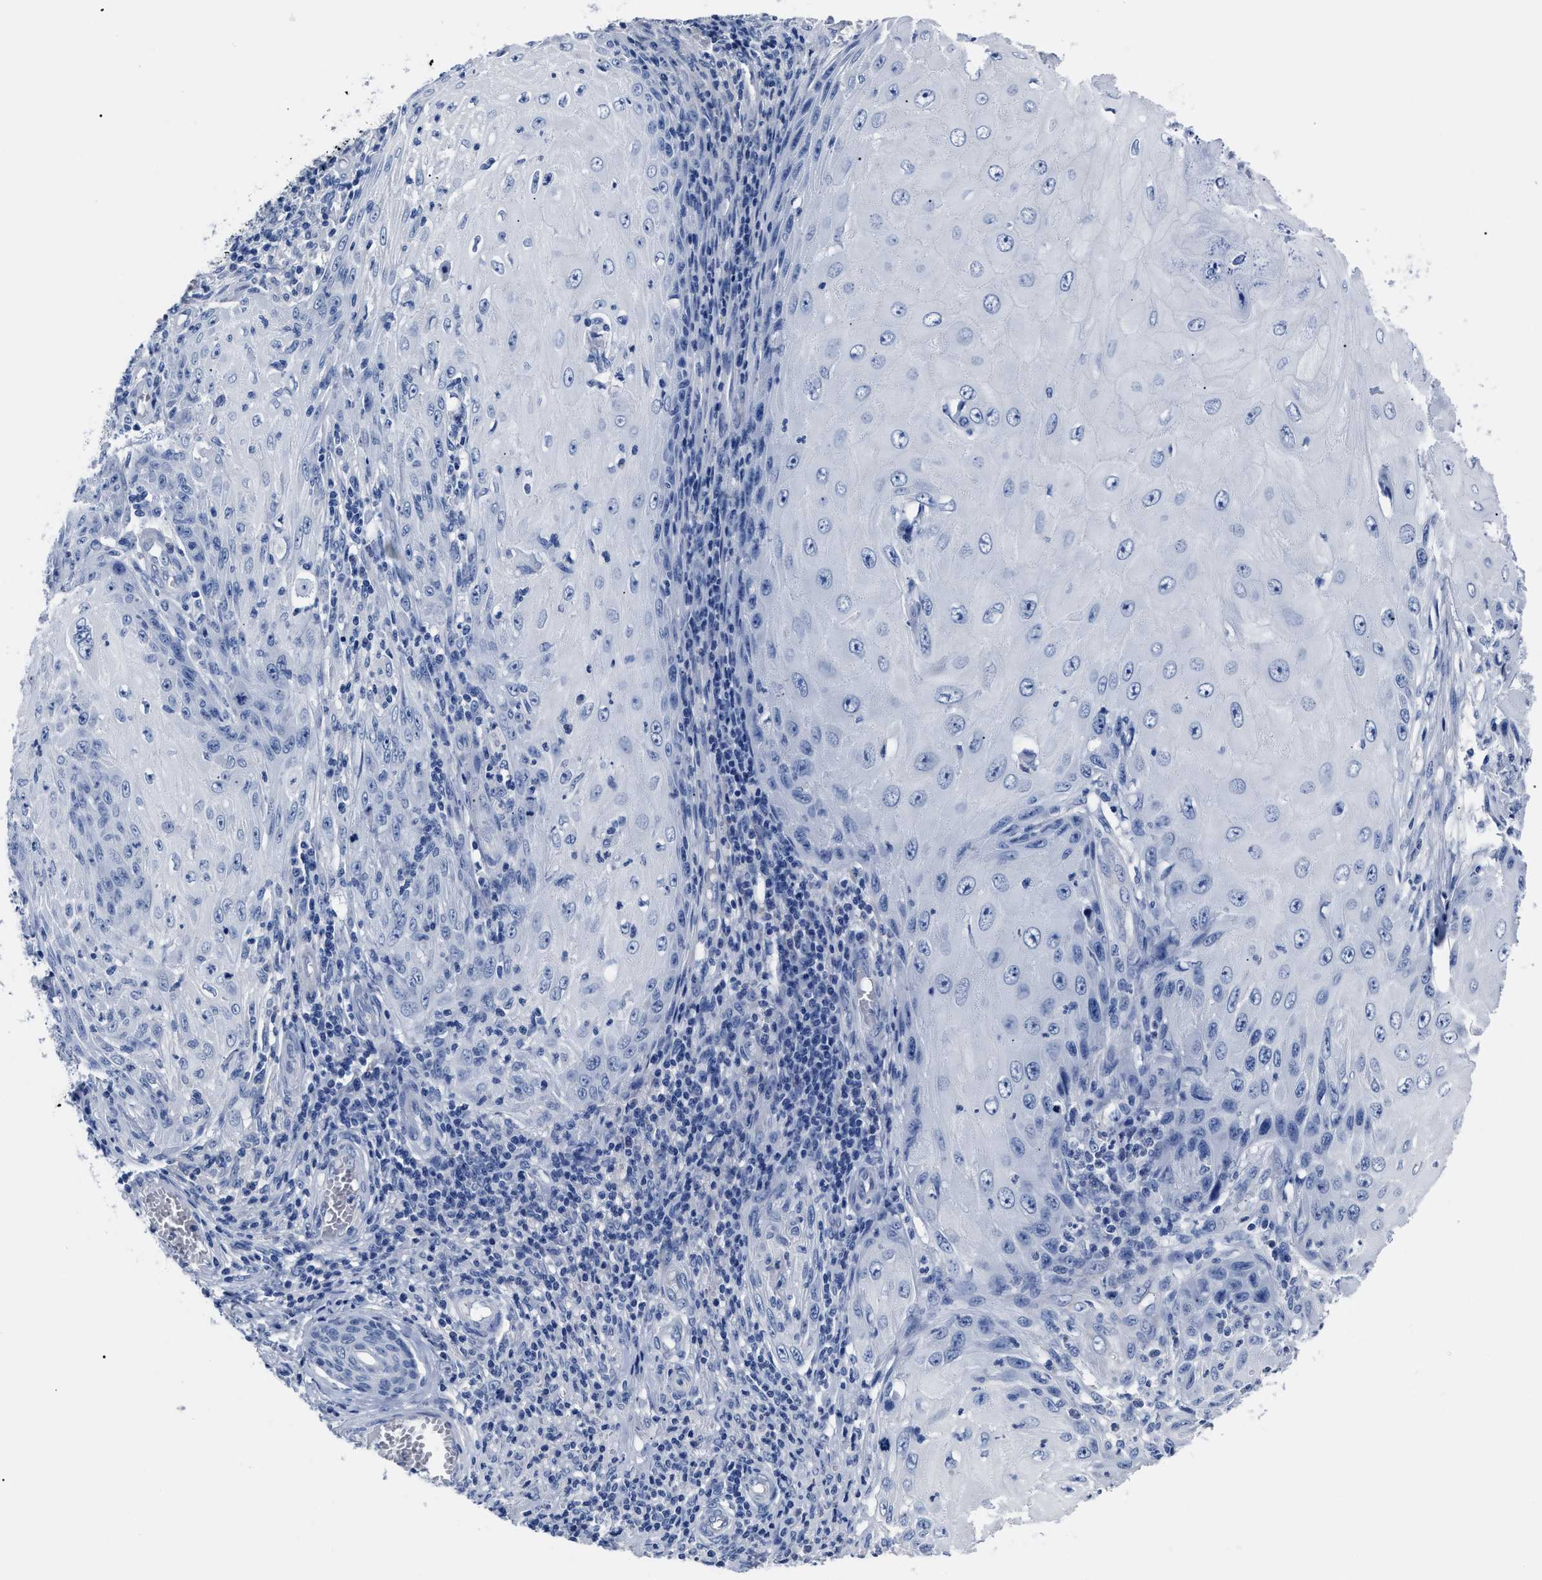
{"staining": {"intensity": "negative", "quantity": "none", "location": "none"}, "tissue": "skin cancer", "cell_type": "Tumor cells", "image_type": "cancer", "snomed": [{"axis": "morphology", "description": "Squamous cell carcinoma, NOS"}, {"axis": "topography", "description": "Skin"}], "caption": "A histopathology image of skin squamous cell carcinoma stained for a protein displays no brown staining in tumor cells. The staining was performed using DAB (3,3'-diaminobenzidine) to visualize the protein expression in brown, while the nuclei were stained in blue with hematoxylin (Magnification: 20x).", "gene": "ALPG", "patient": {"sex": "female", "age": 73}}